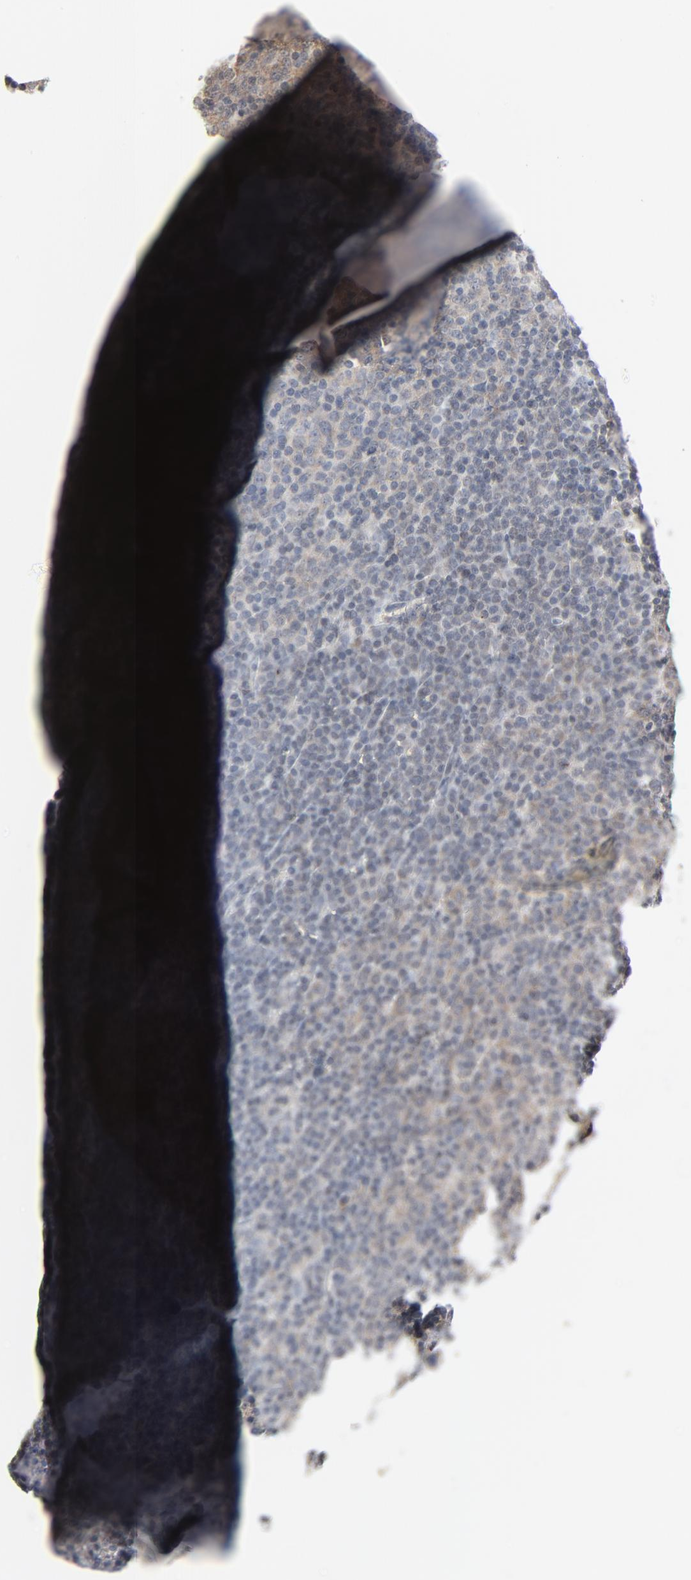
{"staining": {"intensity": "weak", "quantity": "<25%", "location": "cytoplasmic/membranous"}, "tissue": "lymphoma", "cell_type": "Tumor cells", "image_type": "cancer", "snomed": [{"axis": "morphology", "description": "Malignant lymphoma, non-Hodgkin's type, Low grade"}, {"axis": "topography", "description": "Lymph node"}], "caption": "DAB immunohistochemical staining of human lymphoma displays no significant staining in tumor cells.", "gene": "ITPR3", "patient": {"sex": "male", "age": 70}}